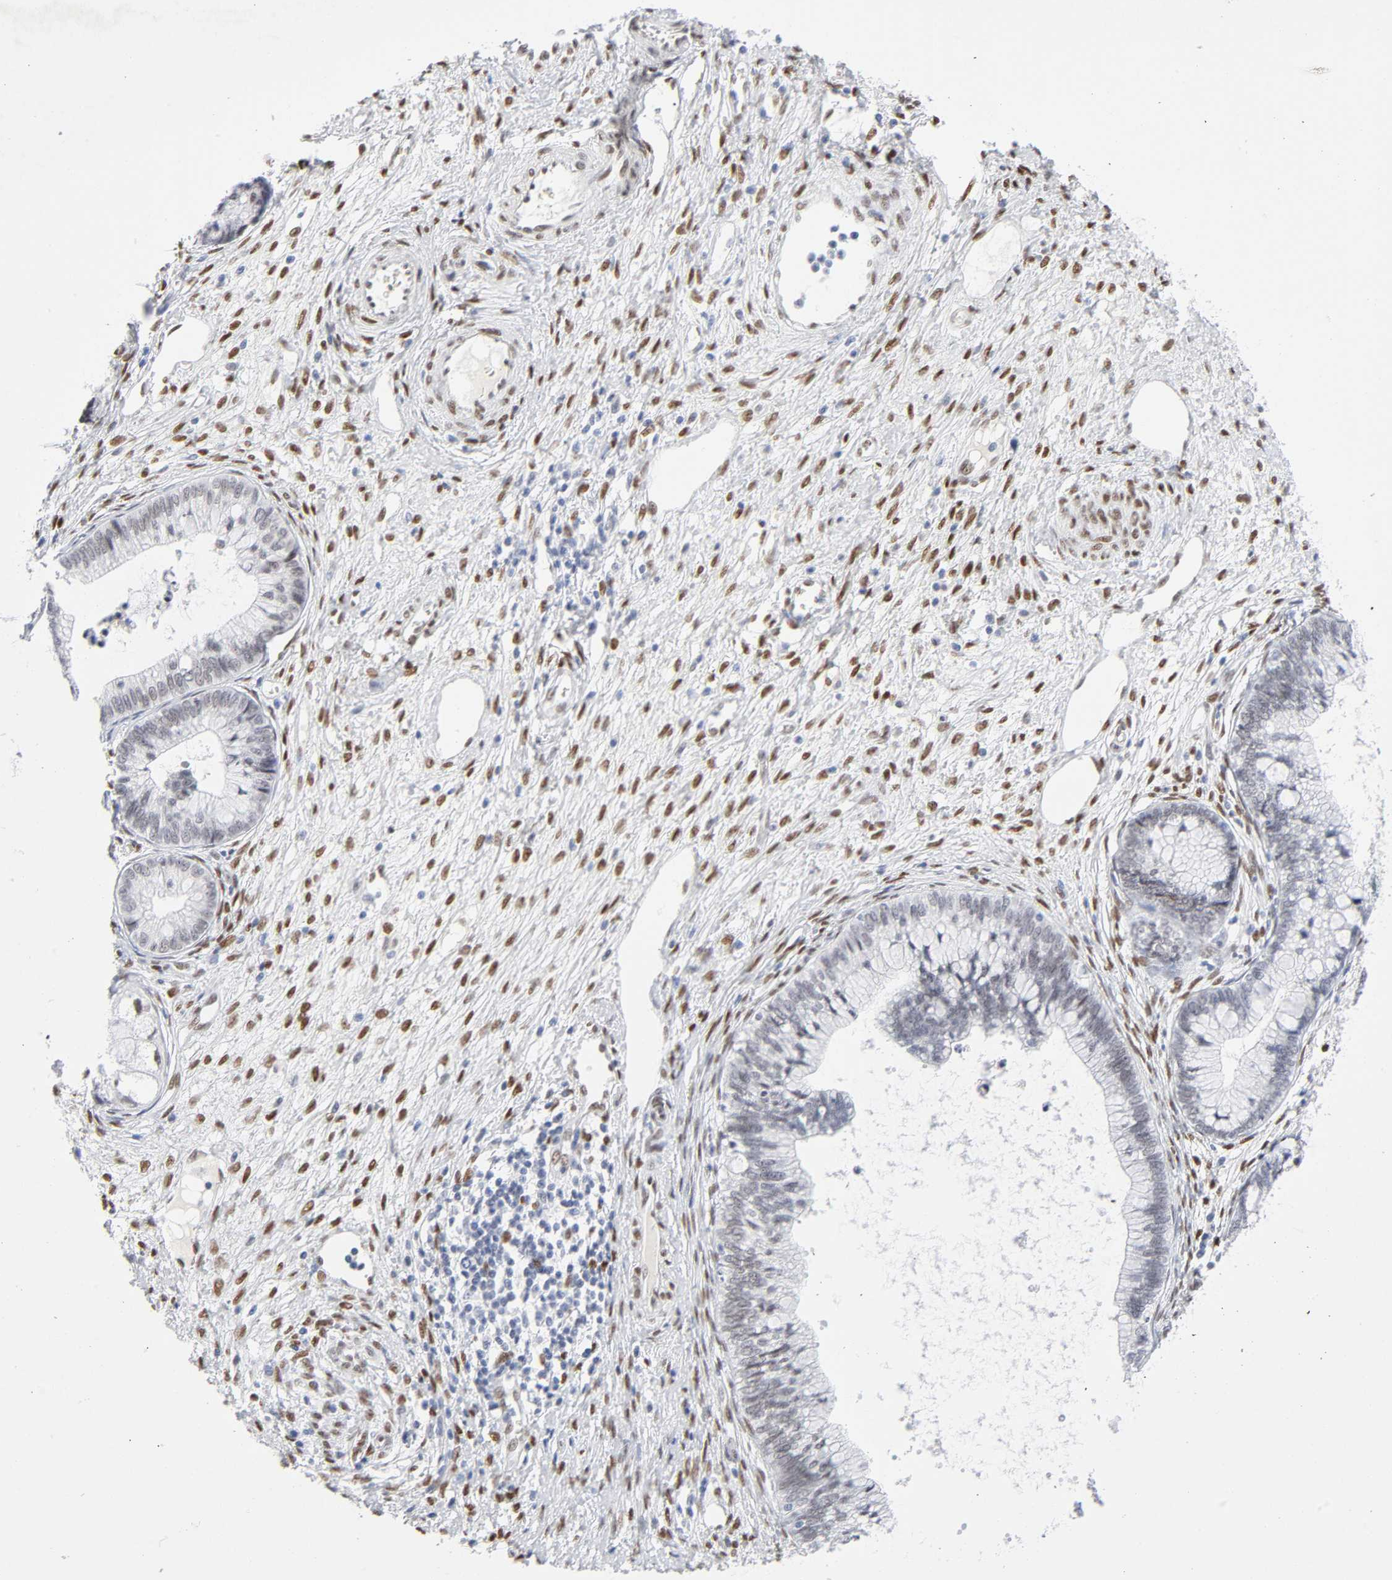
{"staining": {"intensity": "weak", "quantity": ">75%", "location": "nuclear"}, "tissue": "cervical cancer", "cell_type": "Tumor cells", "image_type": "cancer", "snomed": [{"axis": "morphology", "description": "Adenocarcinoma, NOS"}, {"axis": "topography", "description": "Cervix"}], "caption": "A brown stain shows weak nuclear positivity of a protein in cervical cancer (adenocarcinoma) tumor cells. (Brightfield microscopy of DAB IHC at high magnification).", "gene": "NFIC", "patient": {"sex": "female", "age": 44}}